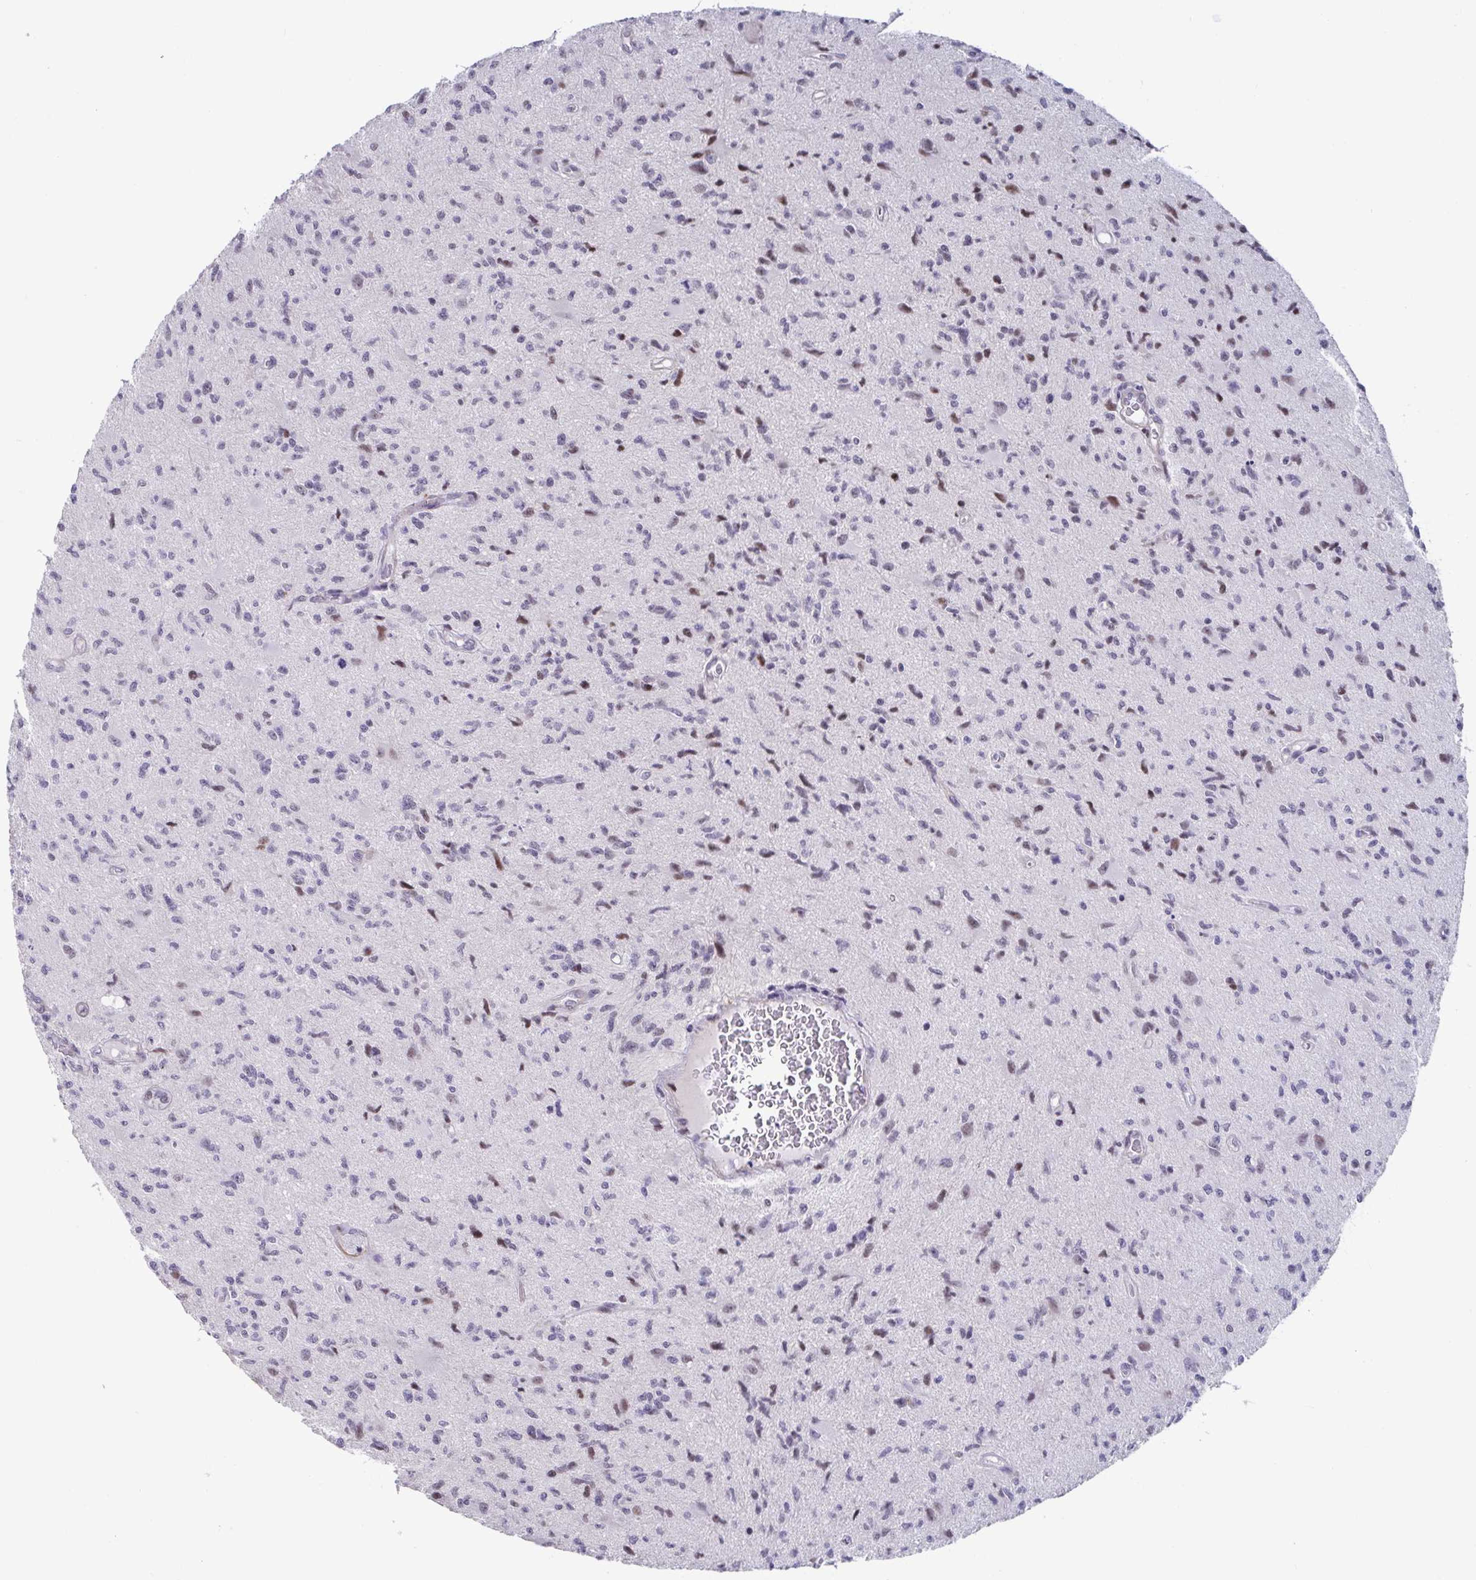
{"staining": {"intensity": "negative", "quantity": "none", "location": "none"}, "tissue": "glioma", "cell_type": "Tumor cells", "image_type": "cancer", "snomed": [{"axis": "morphology", "description": "Glioma, malignant, High grade"}, {"axis": "topography", "description": "Brain"}], "caption": "This is an IHC image of human malignant high-grade glioma. There is no positivity in tumor cells.", "gene": "WDR72", "patient": {"sex": "male", "age": 67}}